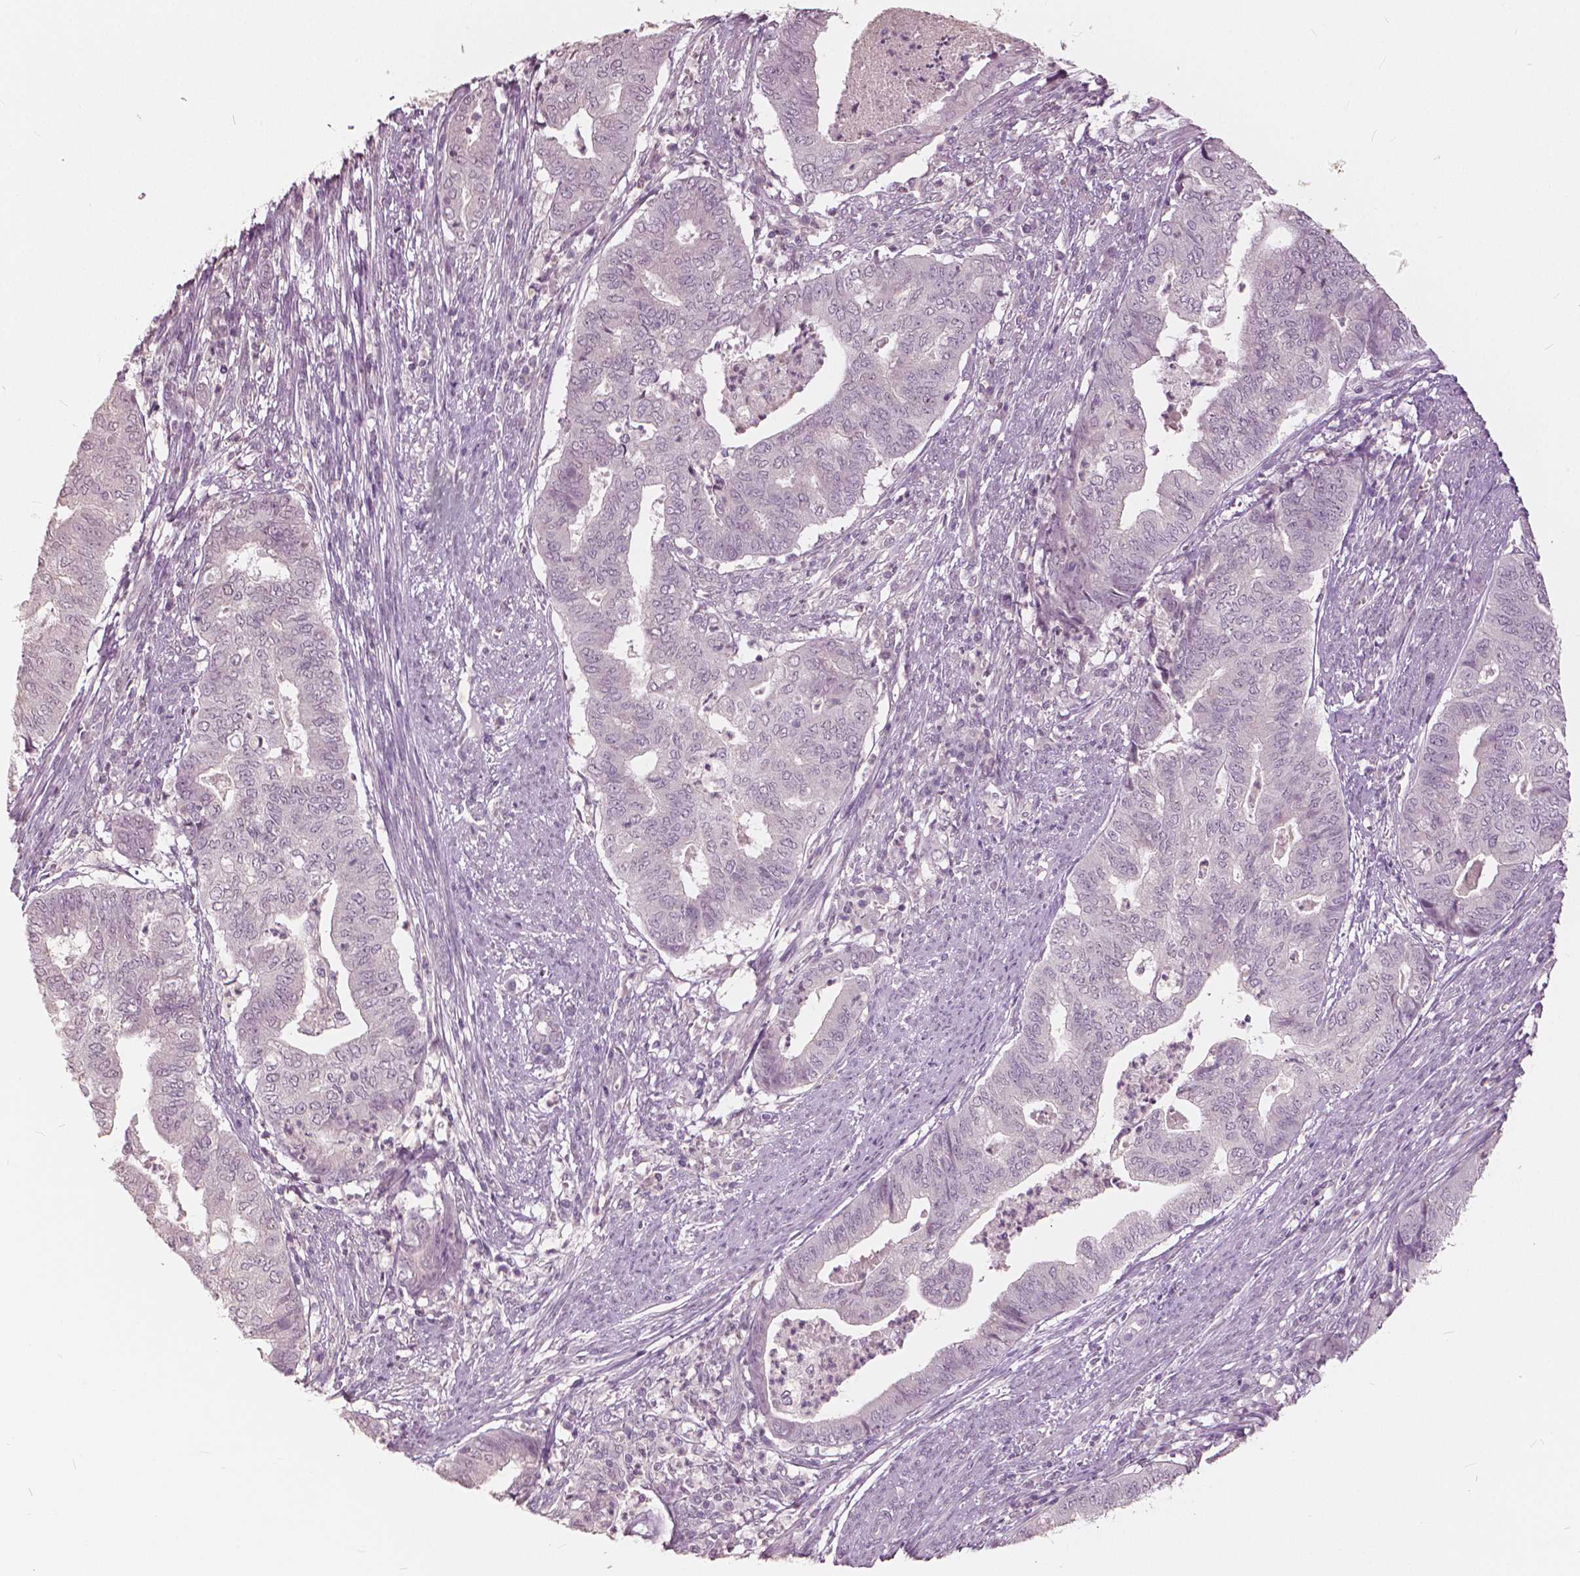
{"staining": {"intensity": "negative", "quantity": "none", "location": "none"}, "tissue": "endometrial cancer", "cell_type": "Tumor cells", "image_type": "cancer", "snomed": [{"axis": "morphology", "description": "Adenocarcinoma, NOS"}, {"axis": "topography", "description": "Endometrium"}], "caption": "The immunohistochemistry image has no significant expression in tumor cells of endometrial cancer tissue.", "gene": "NANOG", "patient": {"sex": "female", "age": 79}}